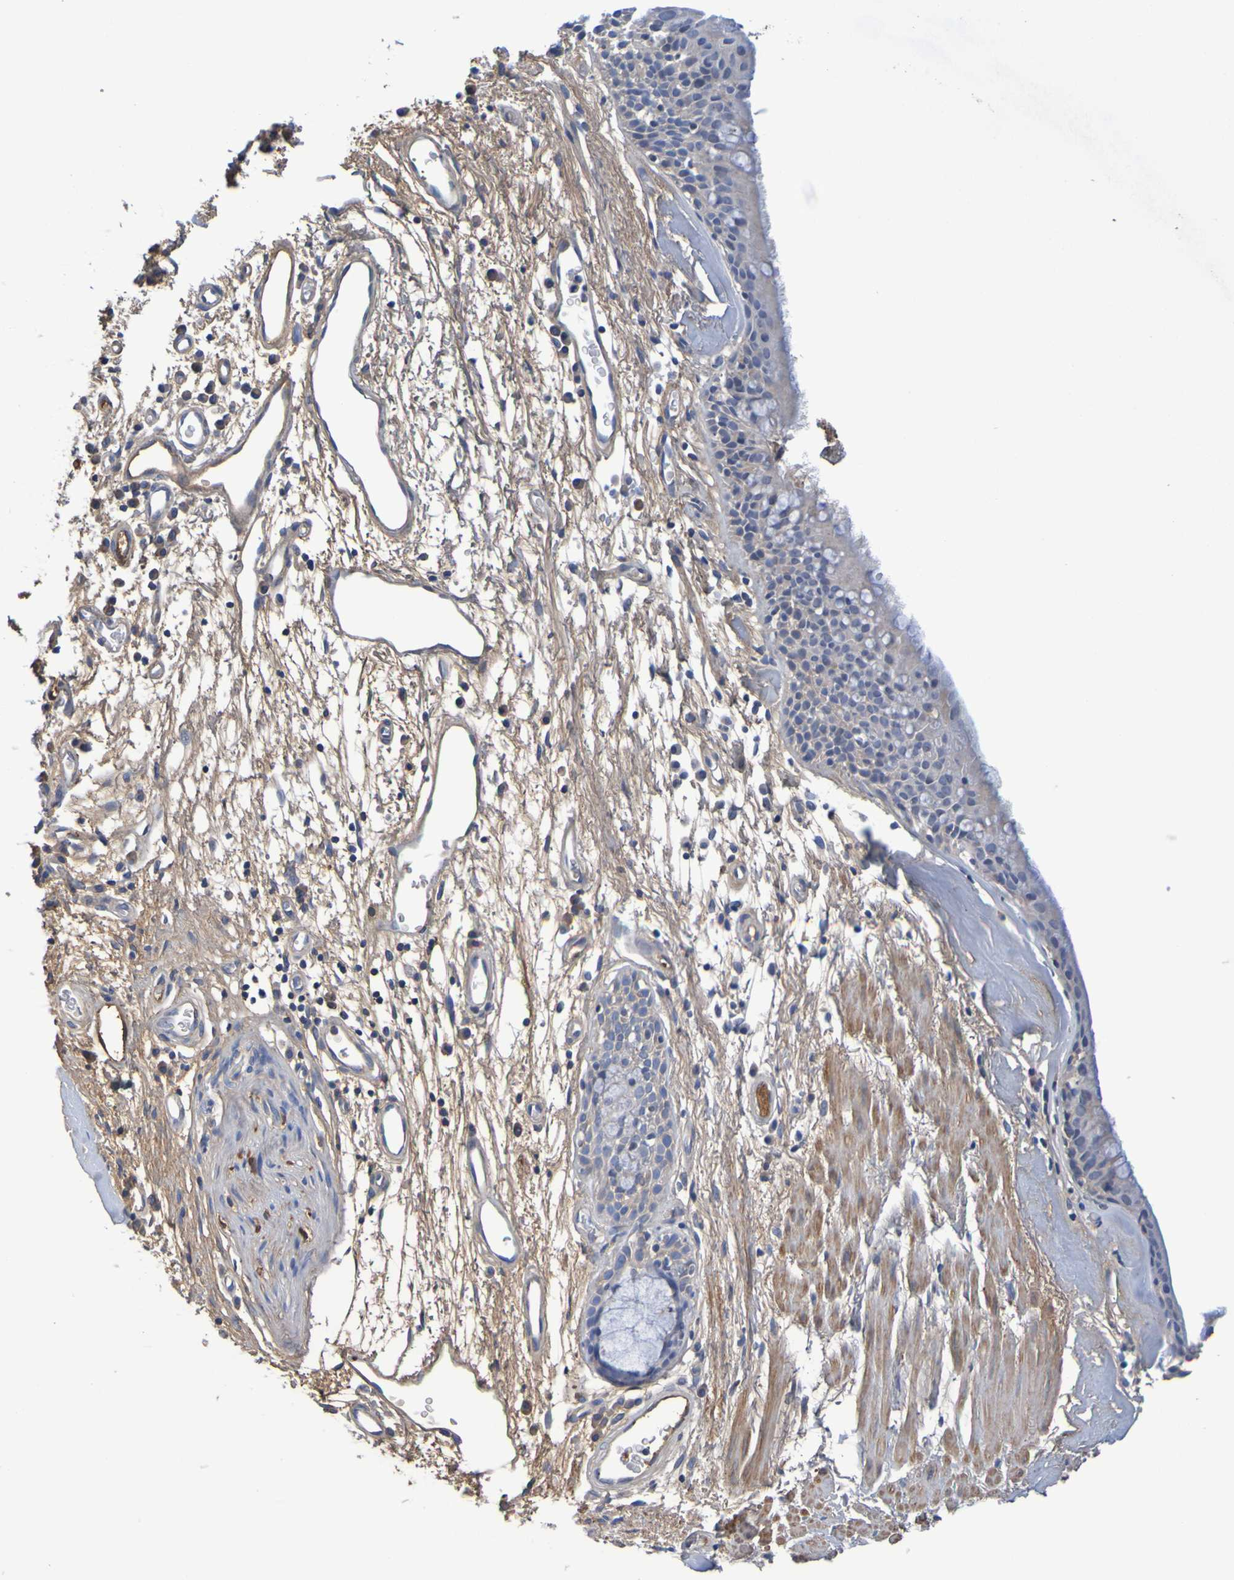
{"staining": {"intensity": "weak", "quantity": "25%-75%", "location": "cytoplasmic/membranous"}, "tissue": "bronchus", "cell_type": "Respiratory epithelial cells", "image_type": "normal", "snomed": [{"axis": "morphology", "description": "Normal tissue, NOS"}, {"axis": "morphology", "description": "Adenocarcinoma, NOS"}, {"axis": "topography", "description": "Bronchus"}, {"axis": "topography", "description": "Lung"}], "caption": "A low amount of weak cytoplasmic/membranous positivity is identified in approximately 25%-75% of respiratory epithelial cells in unremarkable bronchus. Immunohistochemistry (ihc) stains the protein of interest in brown and the nuclei are stained blue.", "gene": "GAB3", "patient": {"sex": "female", "age": 54}}